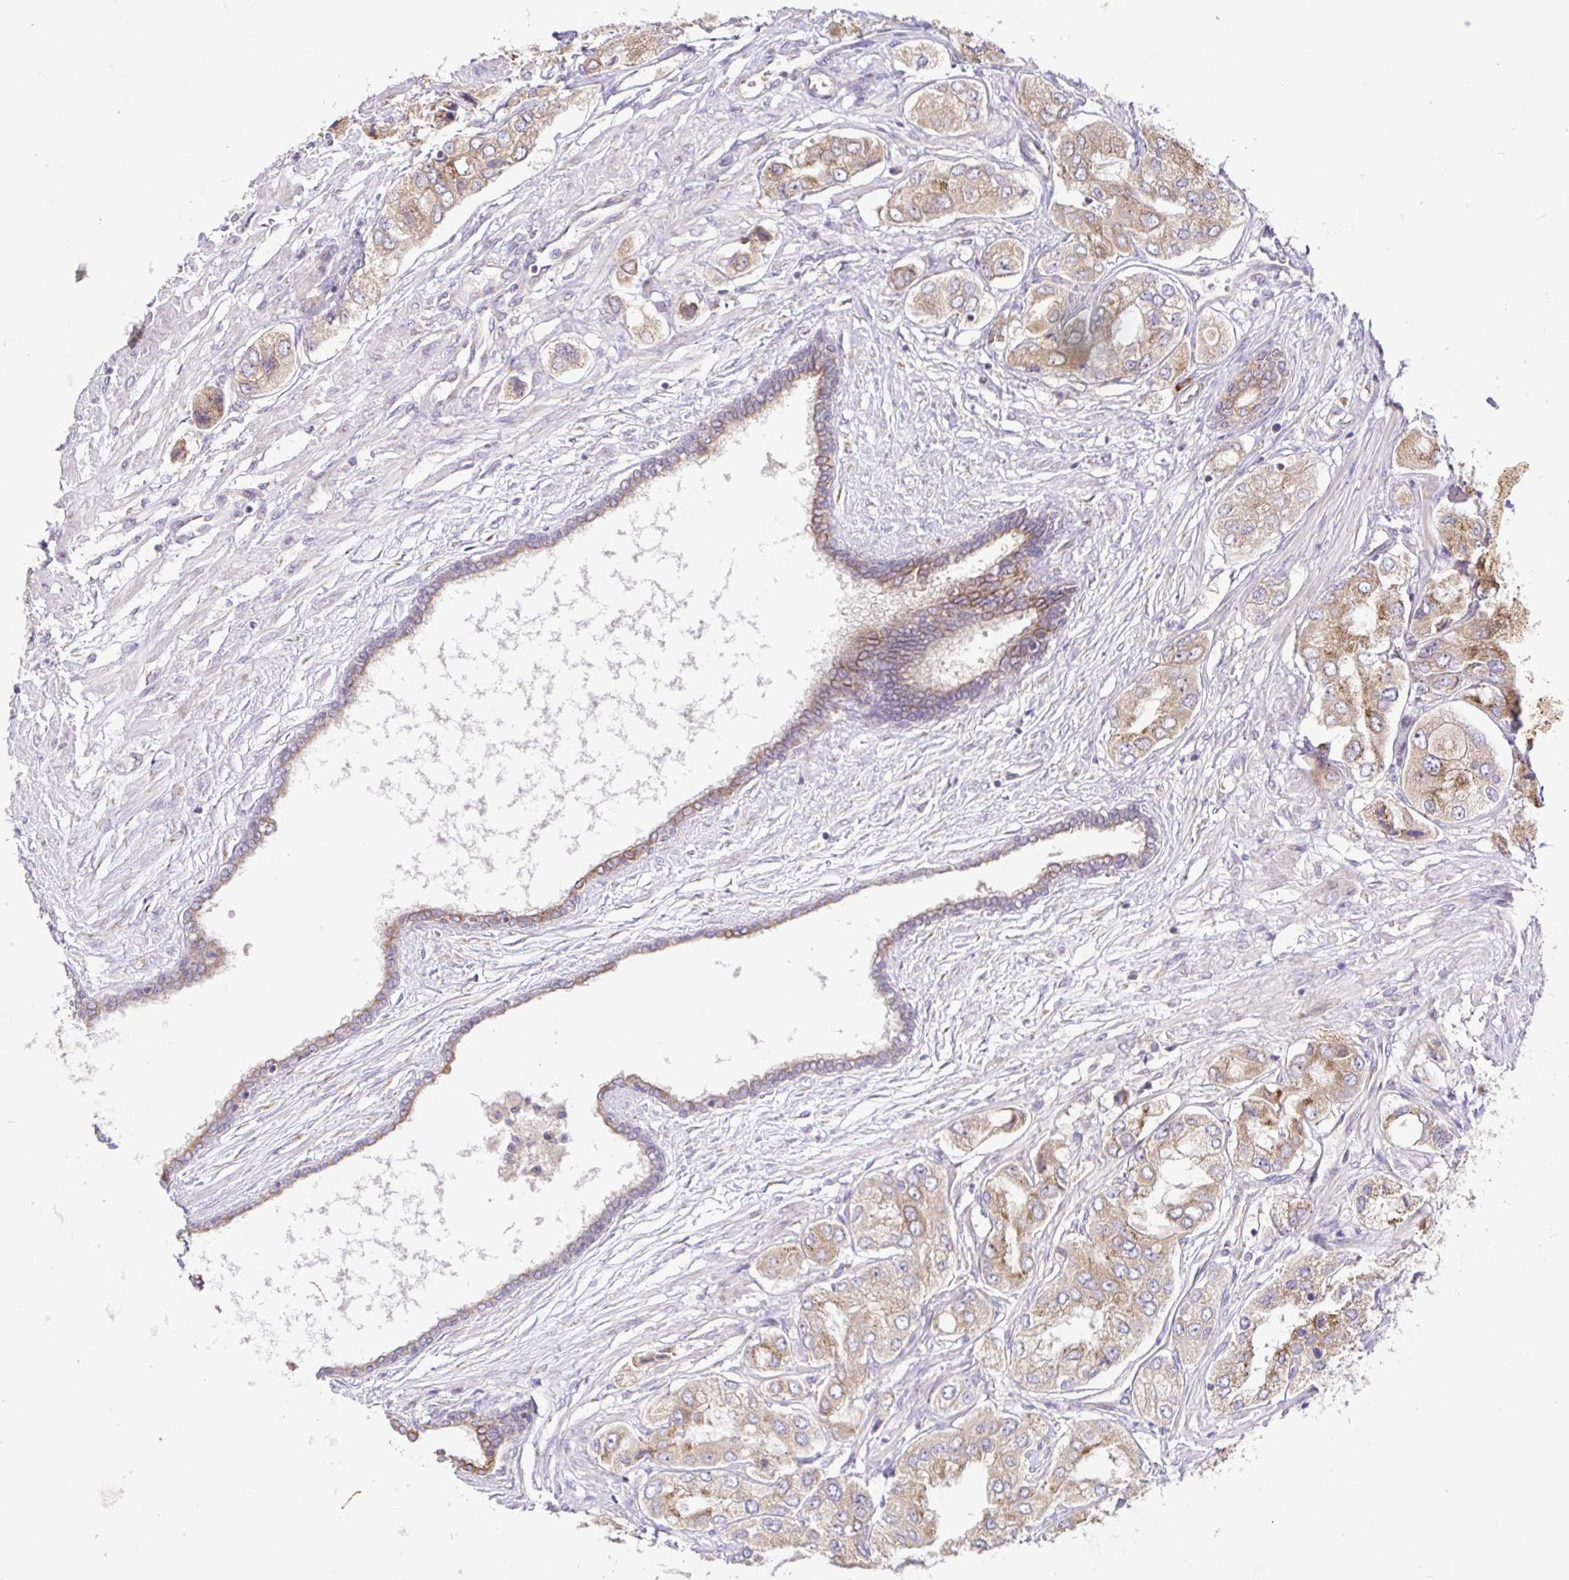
{"staining": {"intensity": "weak", "quantity": ">75%", "location": "cytoplasmic/membranous"}, "tissue": "prostate cancer", "cell_type": "Tumor cells", "image_type": "cancer", "snomed": [{"axis": "morphology", "description": "Adenocarcinoma, Low grade"}, {"axis": "topography", "description": "Prostate"}], "caption": "High-magnification brightfield microscopy of prostate cancer (adenocarcinoma (low-grade)) stained with DAB (brown) and counterstained with hematoxylin (blue). tumor cells exhibit weak cytoplasmic/membranous positivity is seen in about>75% of cells. (DAB (3,3'-diaminobenzidine) IHC, brown staining for protein, blue staining for nuclei).", "gene": "ELP1", "patient": {"sex": "male", "age": 69}}